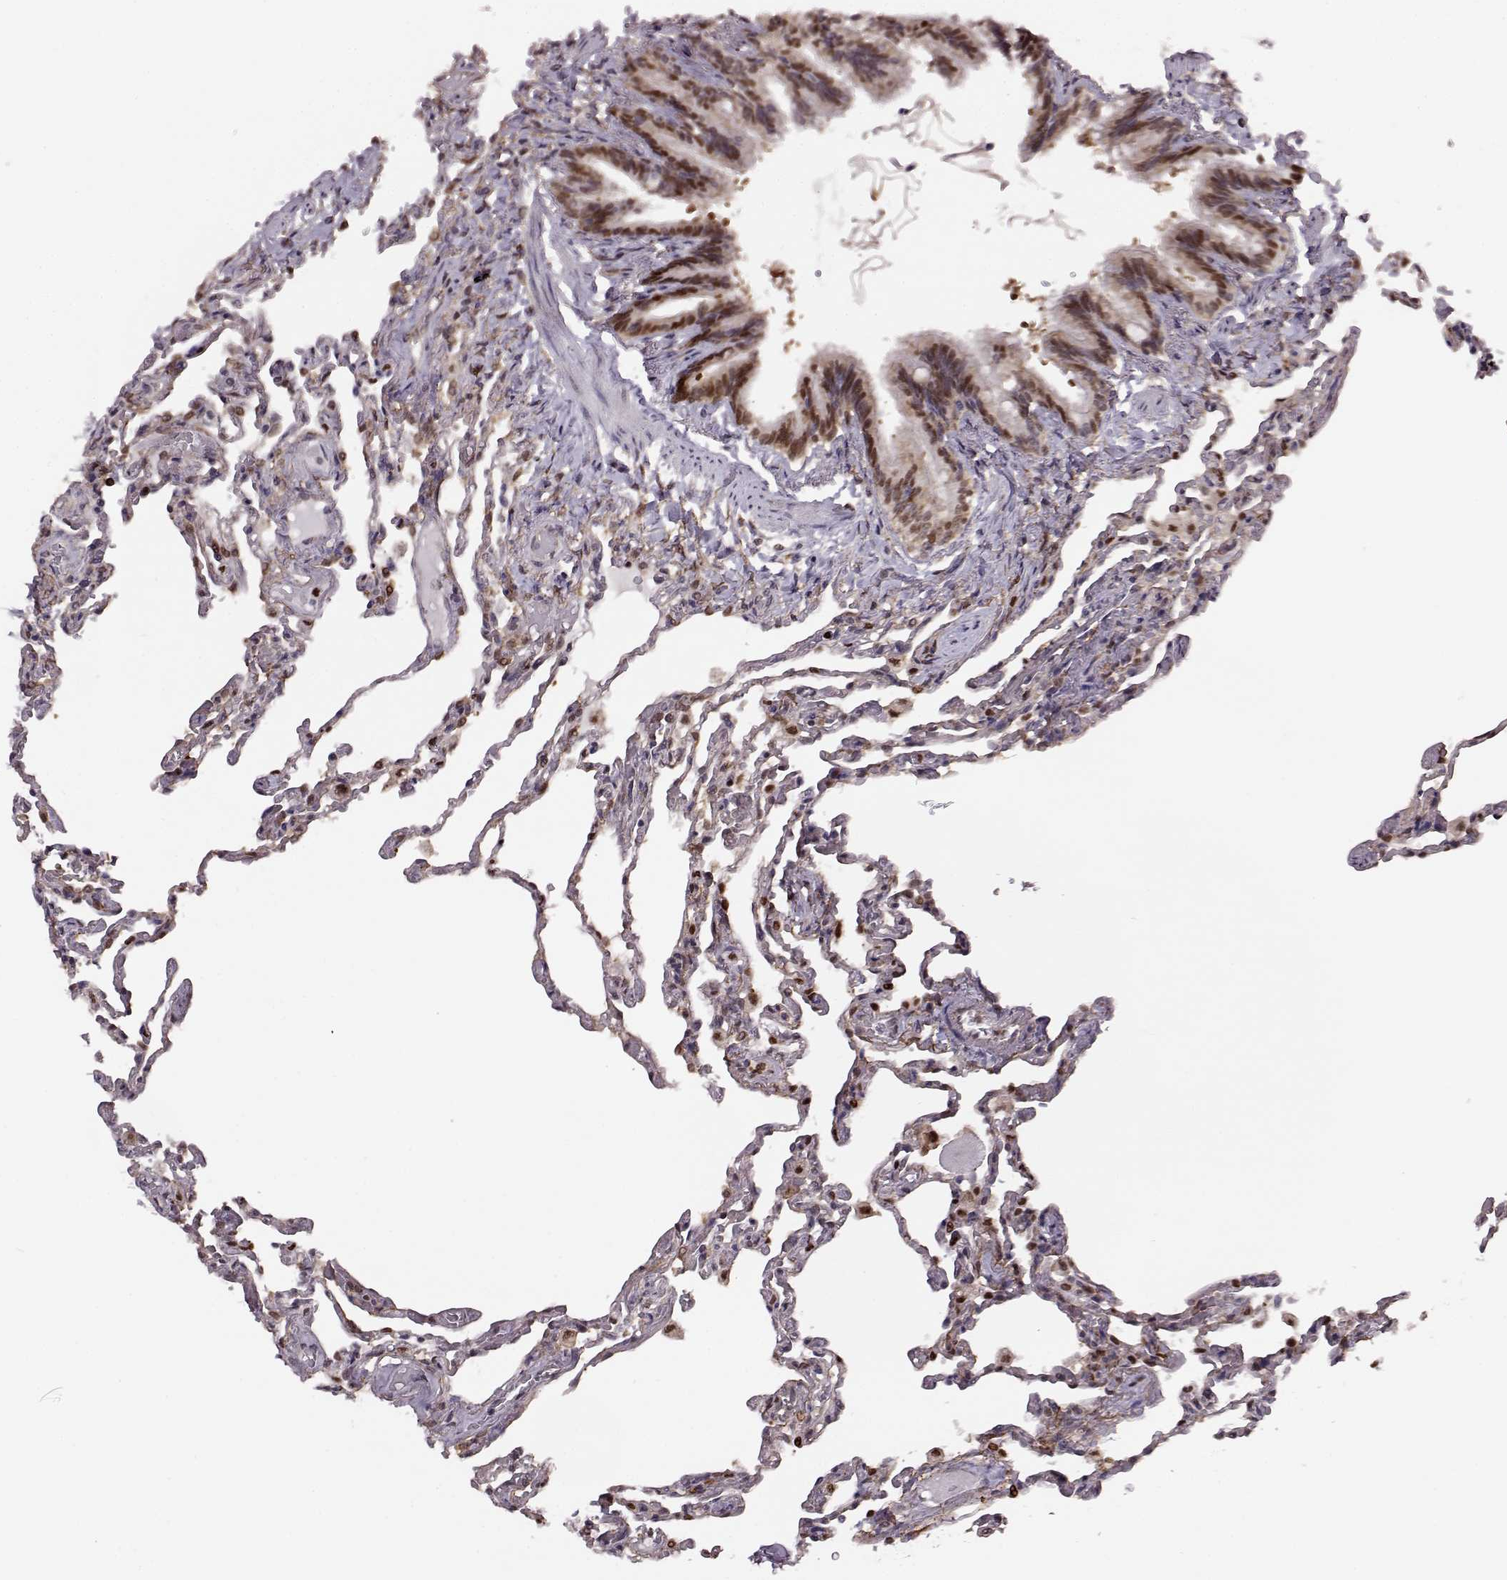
{"staining": {"intensity": "strong", "quantity": "25%-75%", "location": "nuclear"}, "tissue": "lung", "cell_type": "Alveolar cells", "image_type": "normal", "snomed": [{"axis": "morphology", "description": "Normal tissue, NOS"}, {"axis": "topography", "description": "Lung"}], "caption": "Lung stained with DAB (3,3'-diaminobenzidine) IHC exhibits high levels of strong nuclear positivity in about 25%-75% of alveolar cells.", "gene": "KLF6", "patient": {"sex": "female", "age": 43}}